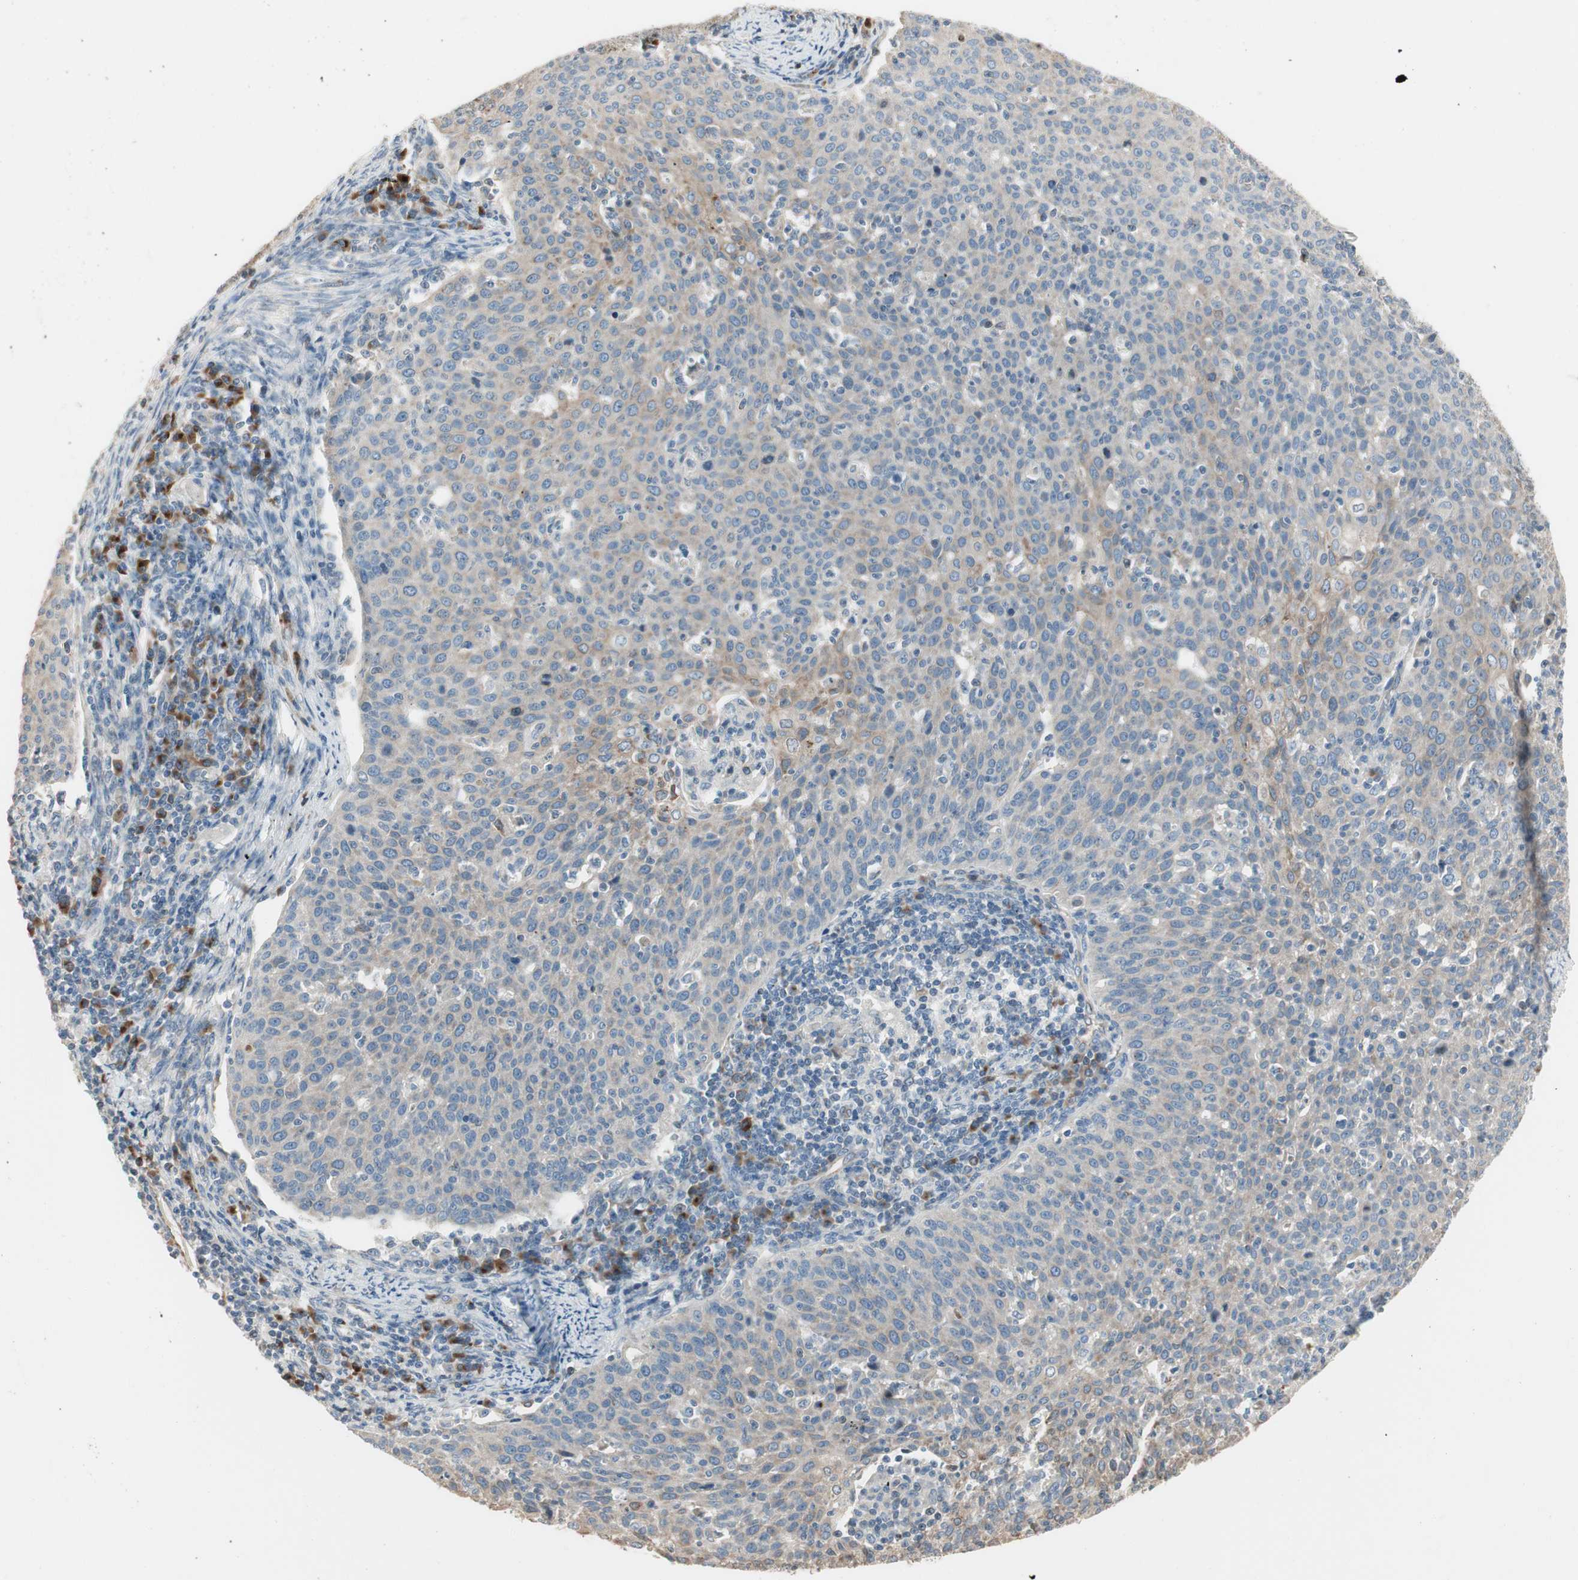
{"staining": {"intensity": "weak", "quantity": ">75%", "location": "cytoplasmic/membranous"}, "tissue": "cervical cancer", "cell_type": "Tumor cells", "image_type": "cancer", "snomed": [{"axis": "morphology", "description": "Squamous cell carcinoma, NOS"}, {"axis": "topography", "description": "Cervix"}], "caption": "Weak cytoplasmic/membranous protein staining is seen in about >75% of tumor cells in cervical cancer. (Brightfield microscopy of DAB IHC at high magnification).", "gene": "NUCB2", "patient": {"sex": "female", "age": 38}}